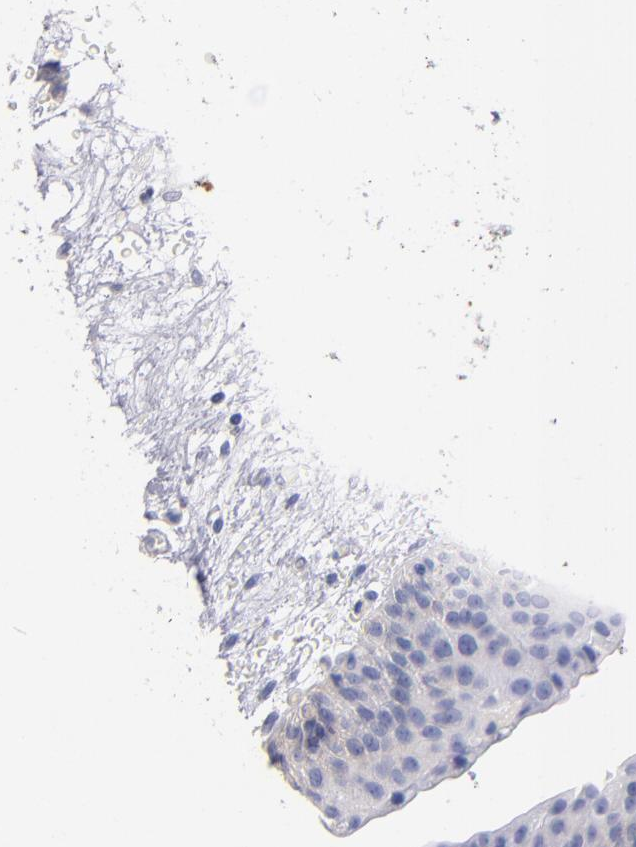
{"staining": {"intensity": "negative", "quantity": "none", "location": "none"}, "tissue": "urinary bladder", "cell_type": "Urothelial cells", "image_type": "normal", "snomed": [{"axis": "morphology", "description": "Normal tissue, NOS"}, {"axis": "morphology", "description": "Dysplasia, NOS"}, {"axis": "topography", "description": "Urinary bladder"}], "caption": "Urinary bladder was stained to show a protein in brown. There is no significant positivity in urothelial cells. (IHC, brightfield microscopy, high magnification).", "gene": "KIT", "patient": {"sex": "male", "age": 35}}